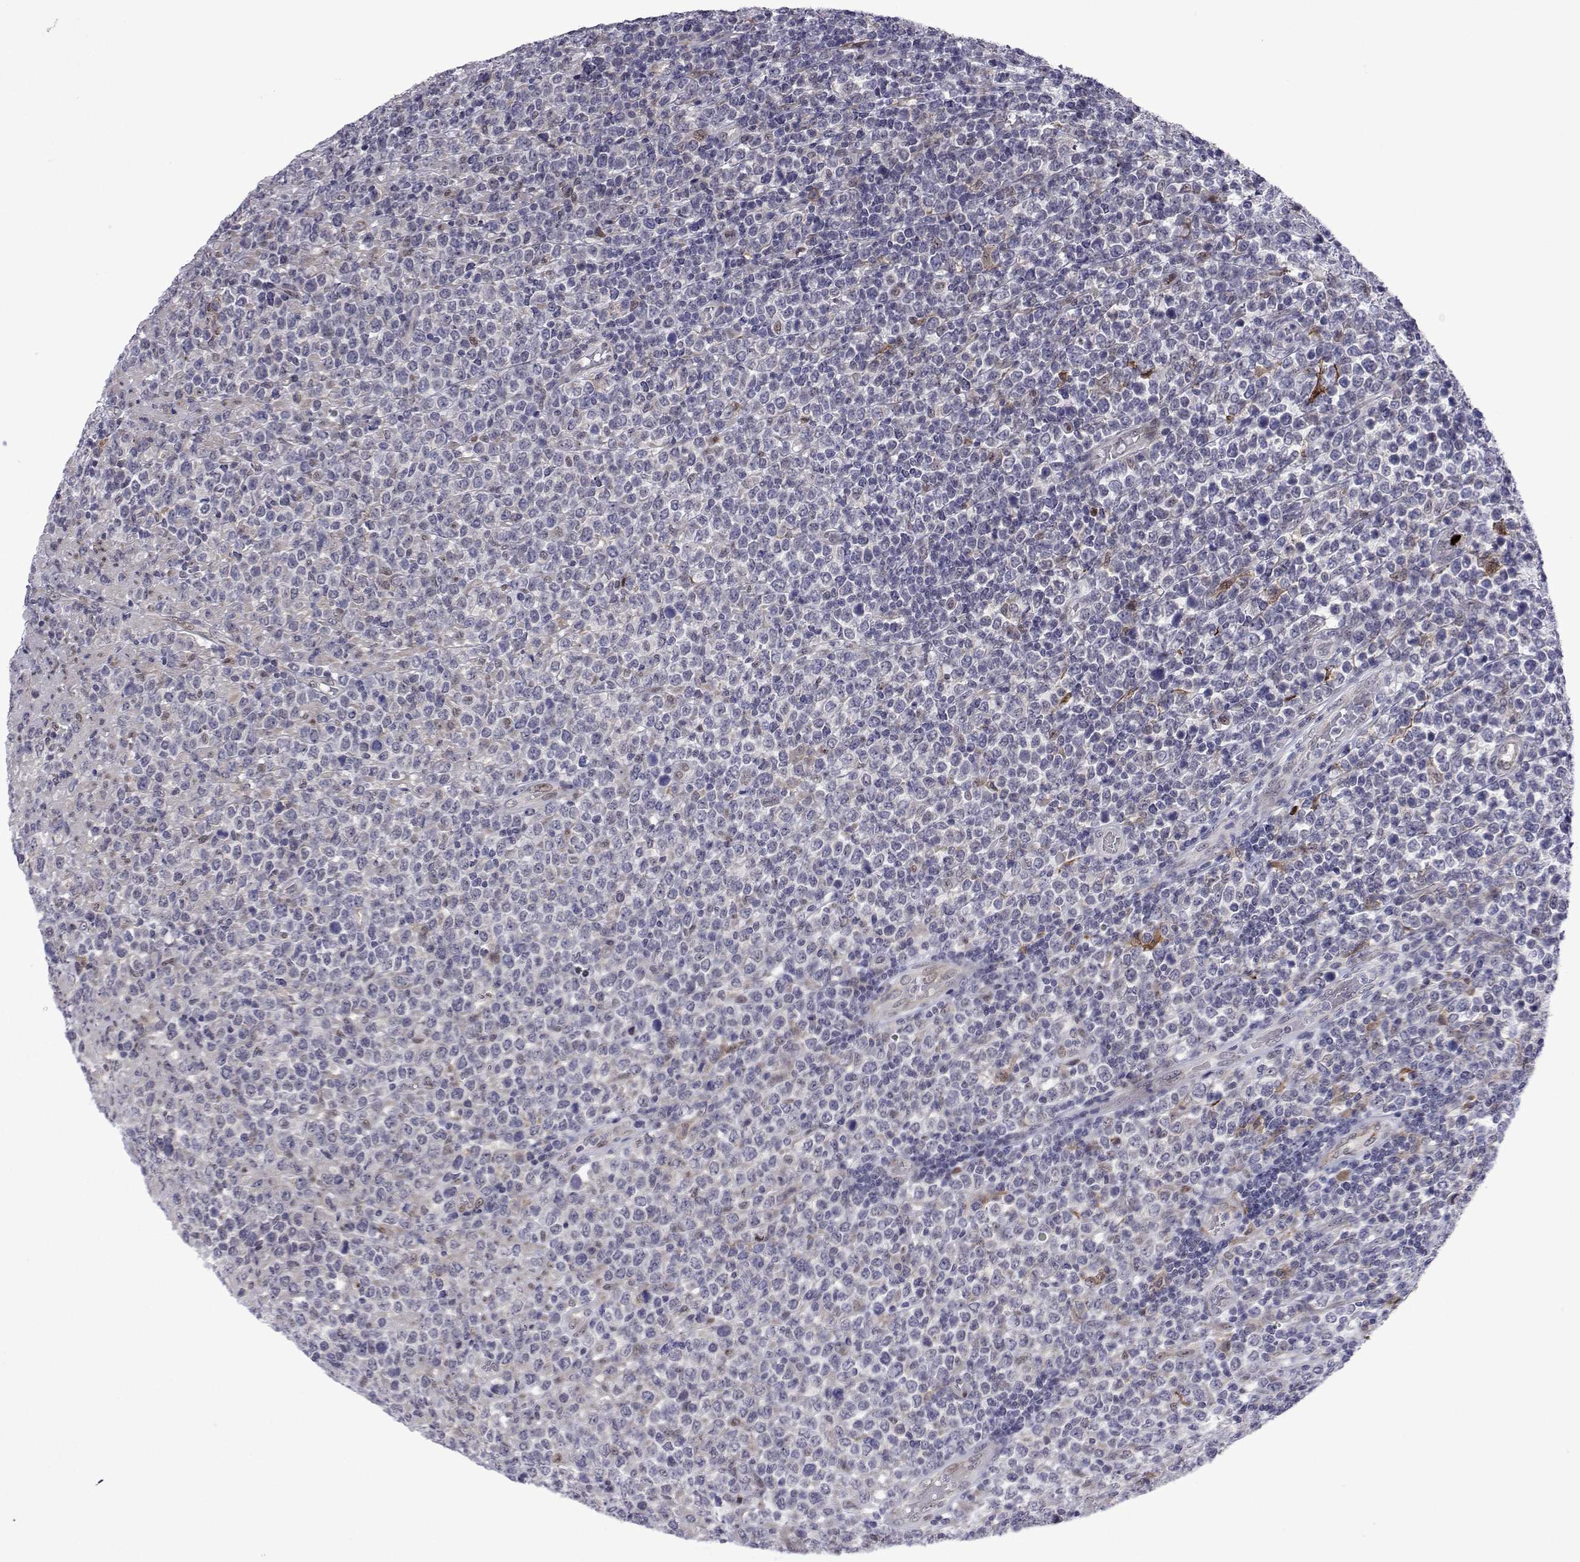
{"staining": {"intensity": "negative", "quantity": "none", "location": "none"}, "tissue": "lymphoma", "cell_type": "Tumor cells", "image_type": "cancer", "snomed": [{"axis": "morphology", "description": "Malignant lymphoma, non-Hodgkin's type, High grade"}, {"axis": "topography", "description": "Soft tissue"}], "caption": "An image of lymphoma stained for a protein displays no brown staining in tumor cells.", "gene": "EFCAB3", "patient": {"sex": "female", "age": 56}}